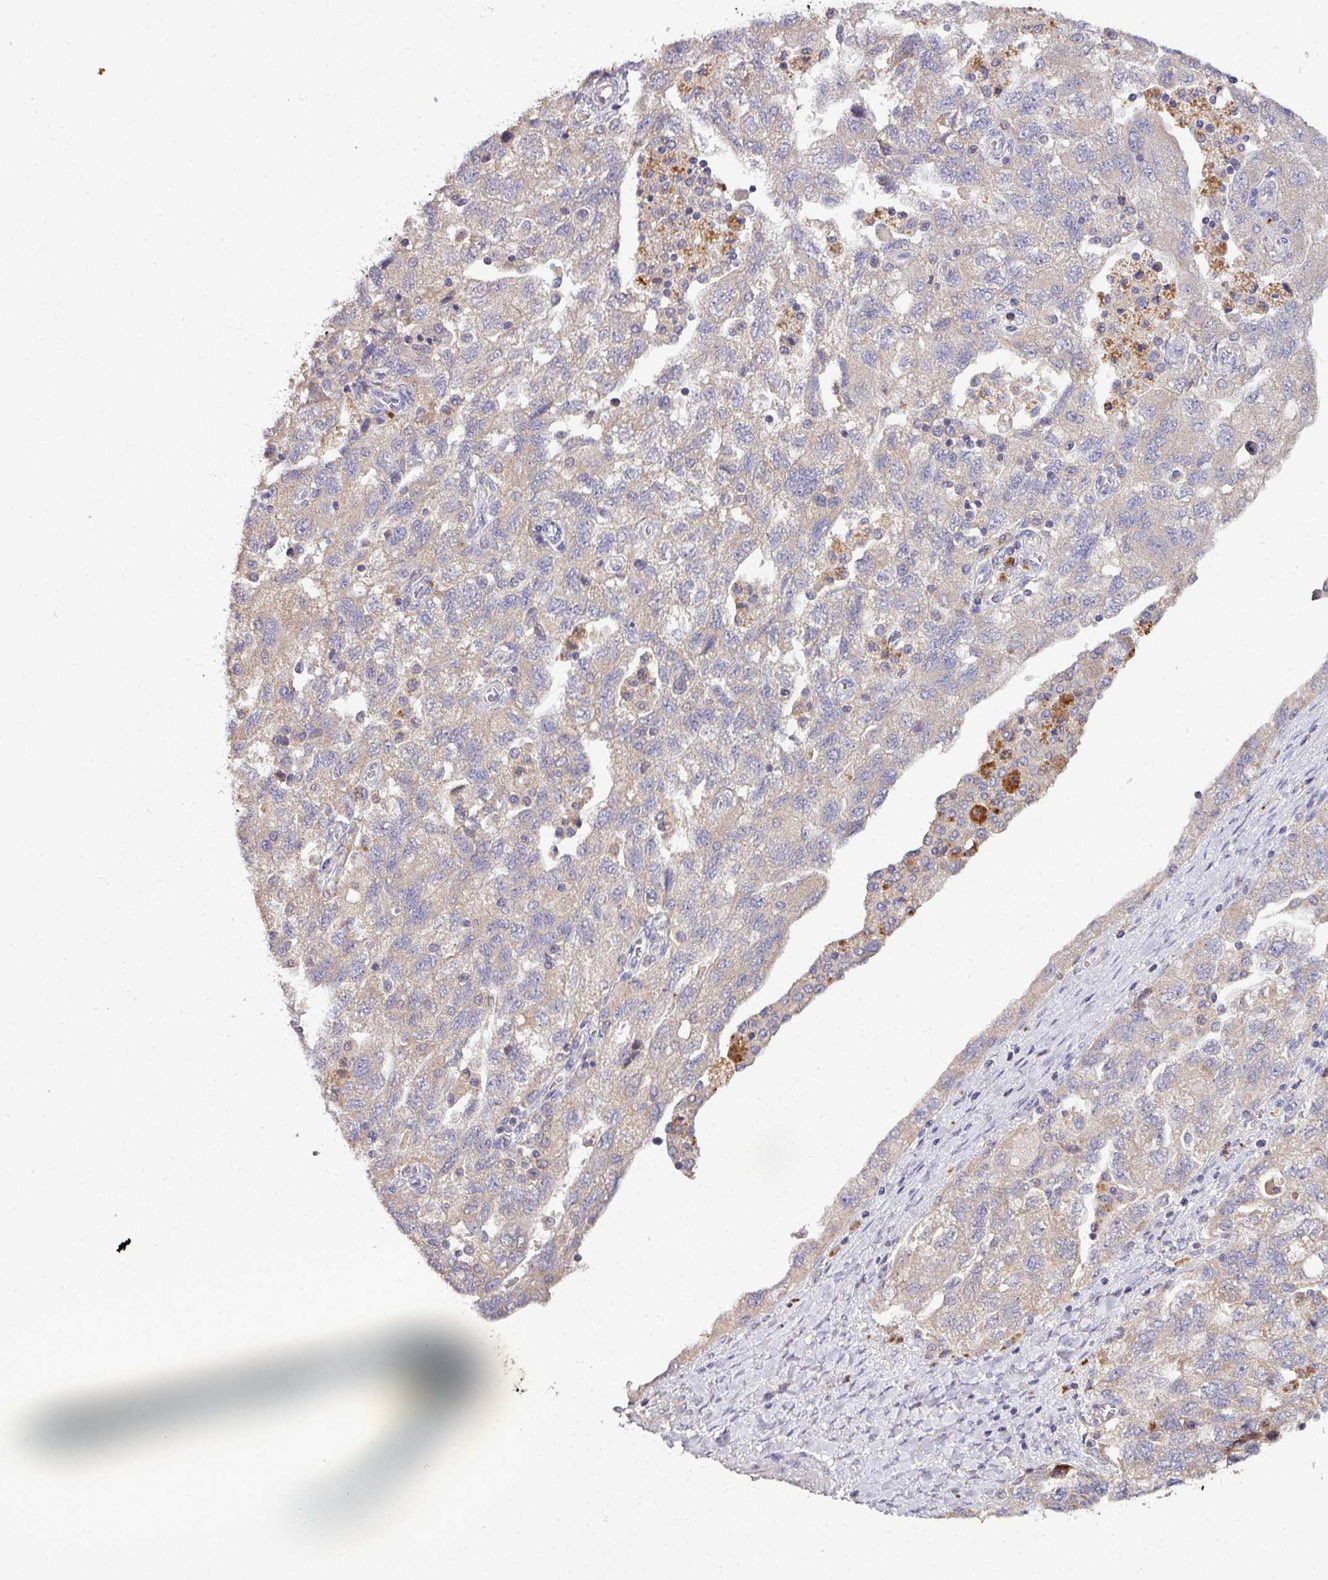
{"staining": {"intensity": "weak", "quantity": "25%-75%", "location": "cytoplasmic/membranous"}, "tissue": "ovarian cancer", "cell_type": "Tumor cells", "image_type": "cancer", "snomed": [{"axis": "morphology", "description": "Carcinoma, NOS"}, {"axis": "morphology", "description": "Cystadenocarcinoma, serous, NOS"}, {"axis": "topography", "description": "Ovary"}], "caption": "IHC photomicrograph of ovarian cancer (carcinoma) stained for a protein (brown), which demonstrates low levels of weak cytoplasmic/membranous staining in about 25%-75% of tumor cells.", "gene": "AEBP2", "patient": {"sex": "female", "age": 69}}